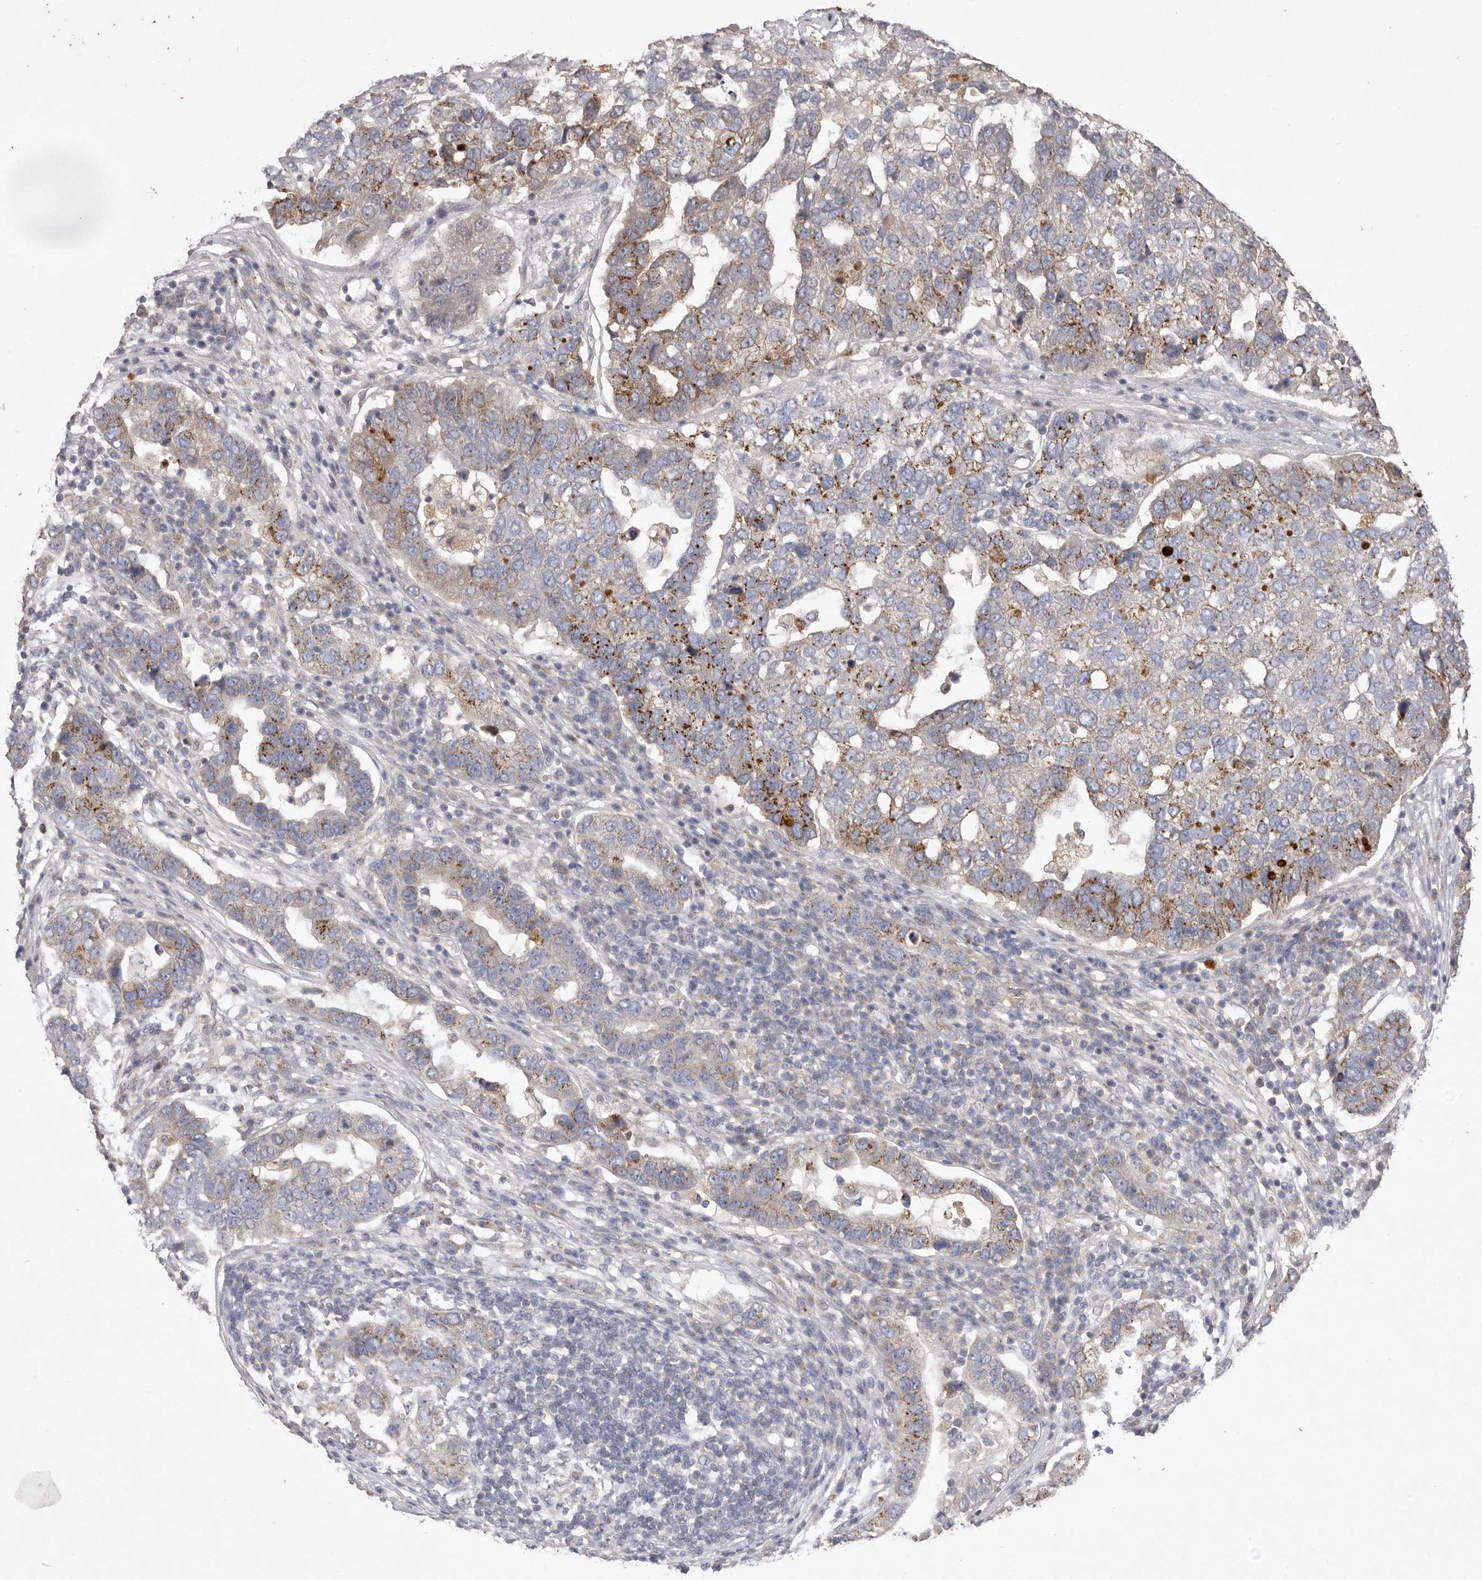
{"staining": {"intensity": "moderate", "quantity": ">75%", "location": "cytoplasmic/membranous"}, "tissue": "pancreatic cancer", "cell_type": "Tumor cells", "image_type": "cancer", "snomed": [{"axis": "morphology", "description": "Adenocarcinoma, NOS"}, {"axis": "topography", "description": "Pancreas"}], "caption": "Immunohistochemistry (IHC) staining of pancreatic cancer, which exhibits medium levels of moderate cytoplasmic/membranous expression in about >75% of tumor cells indicating moderate cytoplasmic/membranous protein staining. The staining was performed using DAB (3,3'-diaminobenzidine) (brown) for protein detection and nuclei were counterstained in hematoxylin (blue).", "gene": "USP24", "patient": {"sex": "female", "age": 61}}